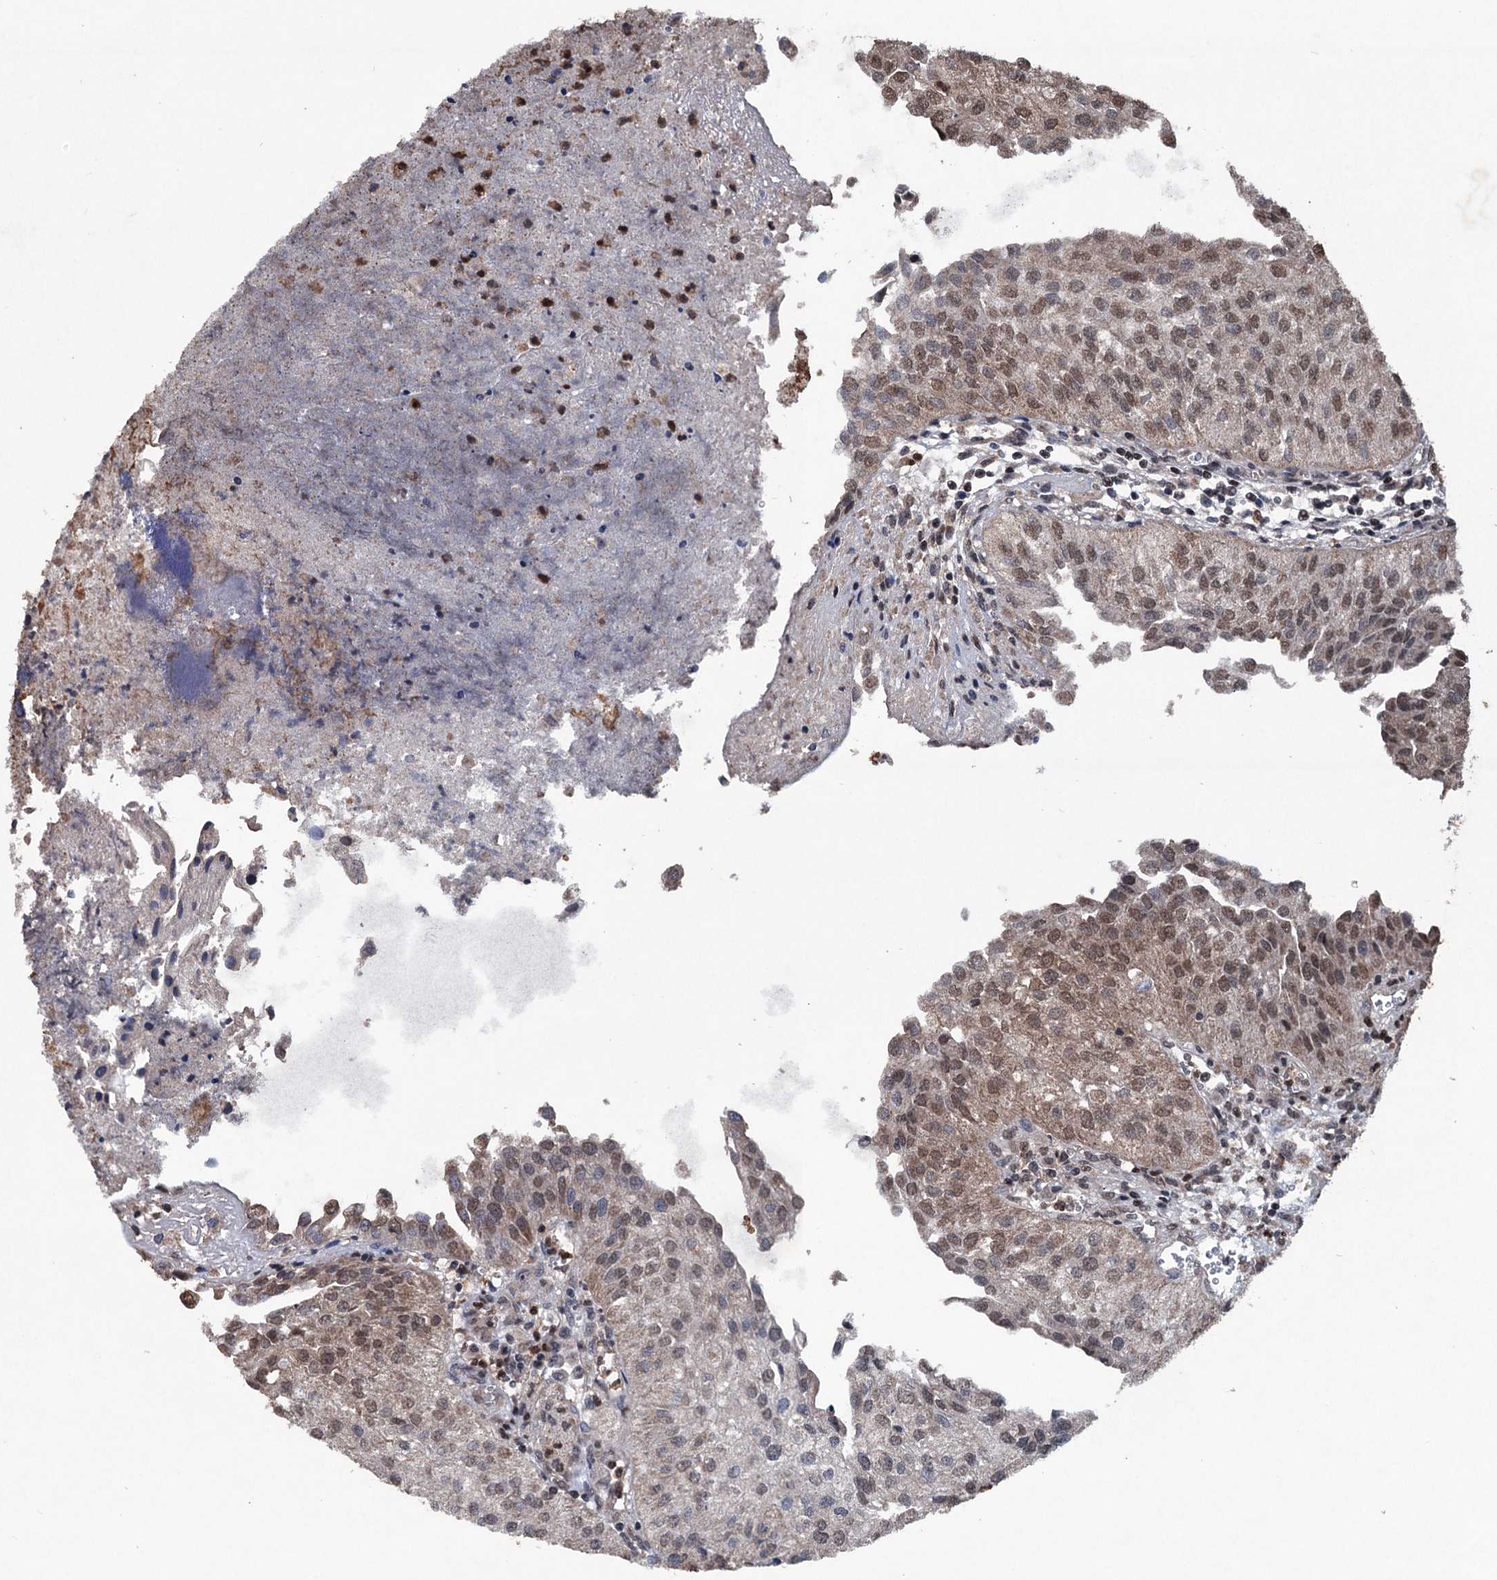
{"staining": {"intensity": "moderate", "quantity": "<25%", "location": "cytoplasmic/membranous,nuclear"}, "tissue": "urothelial cancer", "cell_type": "Tumor cells", "image_type": "cancer", "snomed": [{"axis": "morphology", "description": "Urothelial carcinoma, Low grade"}, {"axis": "topography", "description": "Urinary bladder"}], "caption": "Low-grade urothelial carcinoma stained with DAB immunohistochemistry (IHC) reveals low levels of moderate cytoplasmic/membranous and nuclear positivity in about <25% of tumor cells.", "gene": "EYA4", "patient": {"sex": "female", "age": 89}}